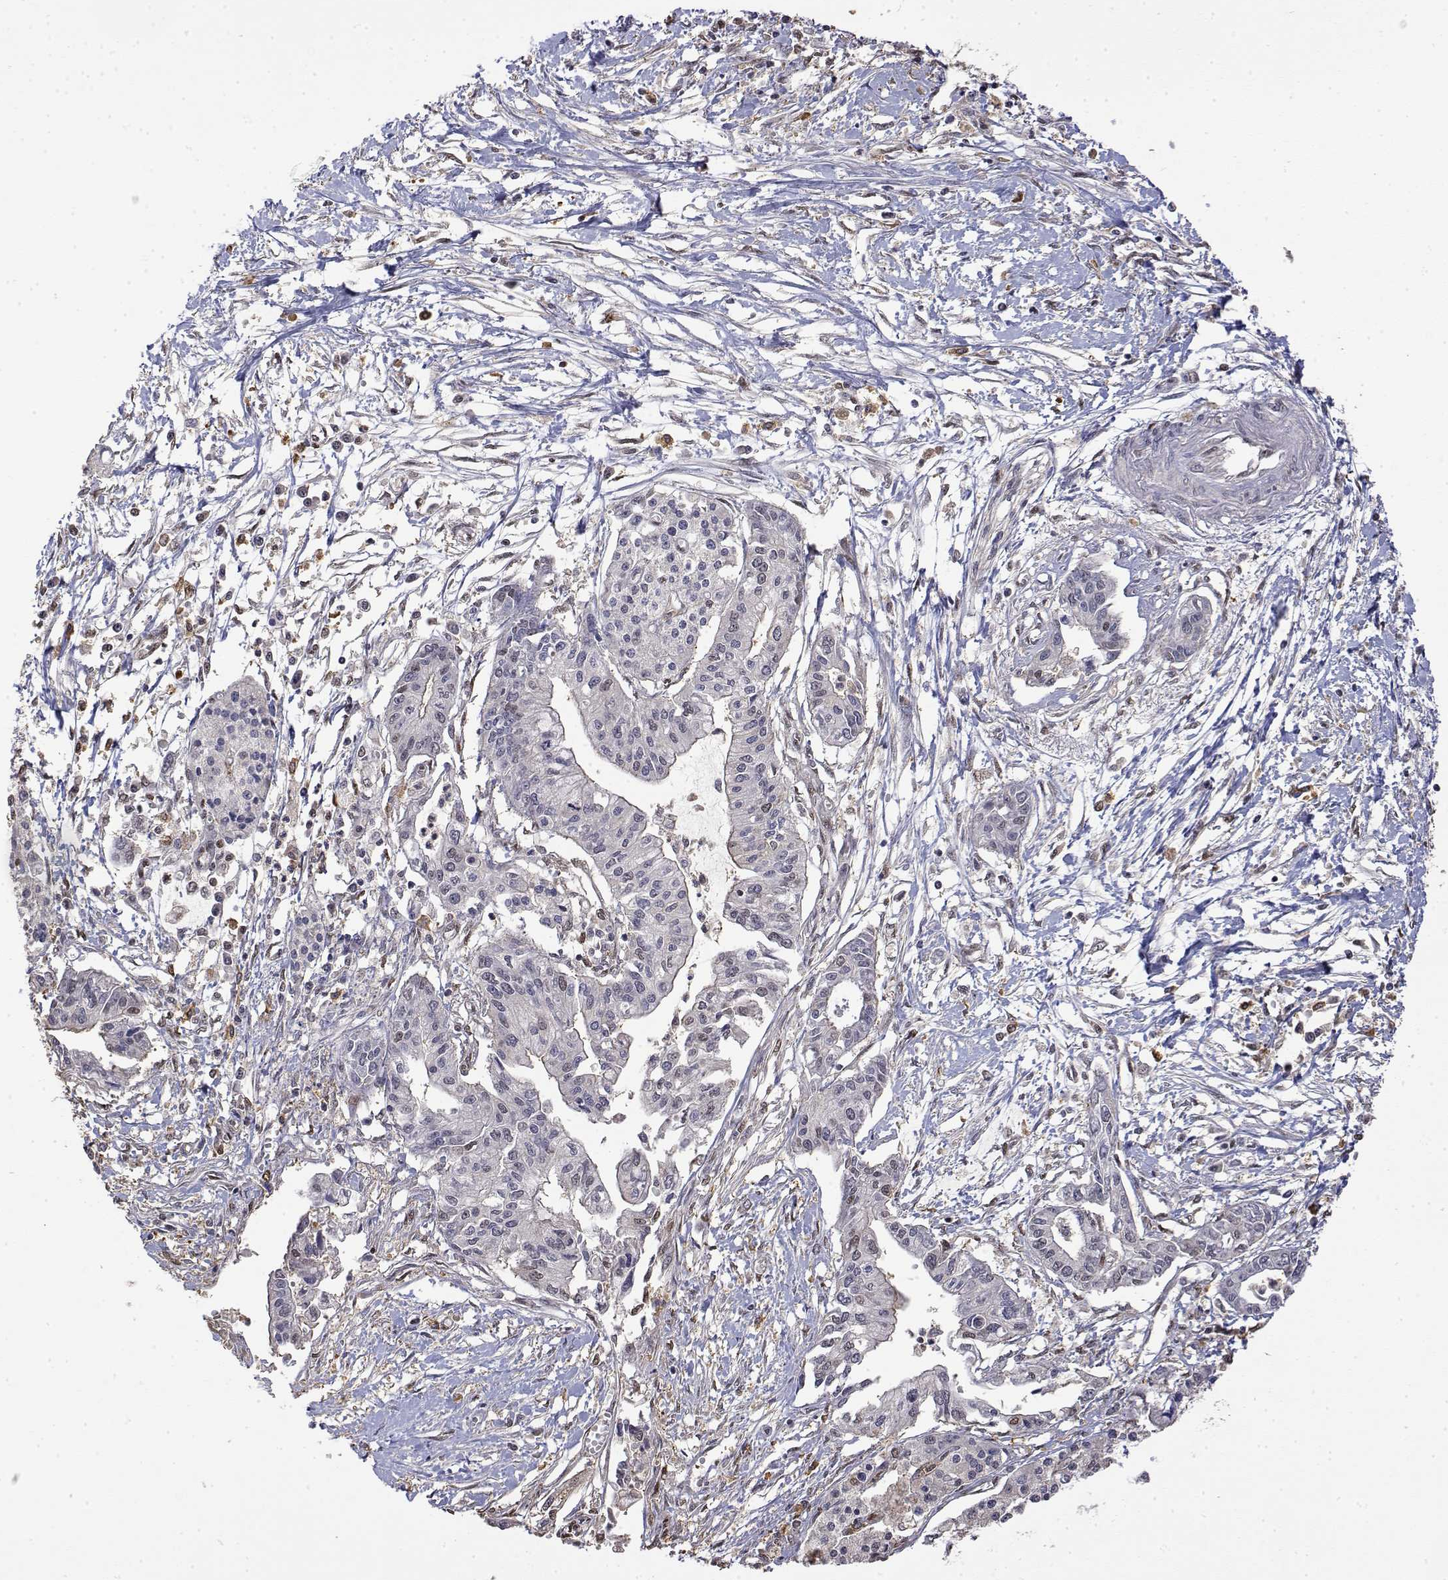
{"staining": {"intensity": "negative", "quantity": "none", "location": "none"}, "tissue": "pancreatic cancer", "cell_type": "Tumor cells", "image_type": "cancer", "snomed": [{"axis": "morphology", "description": "Adenocarcinoma, NOS"}, {"axis": "topography", "description": "Pancreas"}], "caption": "High magnification brightfield microscopy of pancreatic cancer (adenocarcinoma) stained with DAB (3,3'-diaminobenzidine) (brown) and counterstained with hematoxylin (blue): tumor cells show no significant positivity. (DAB immunohistochemistry (IHC) visualized using brightfield microscopy, high magnification).", "gene": "TPI1", "patient": {"sex": "male", "age": 60}}